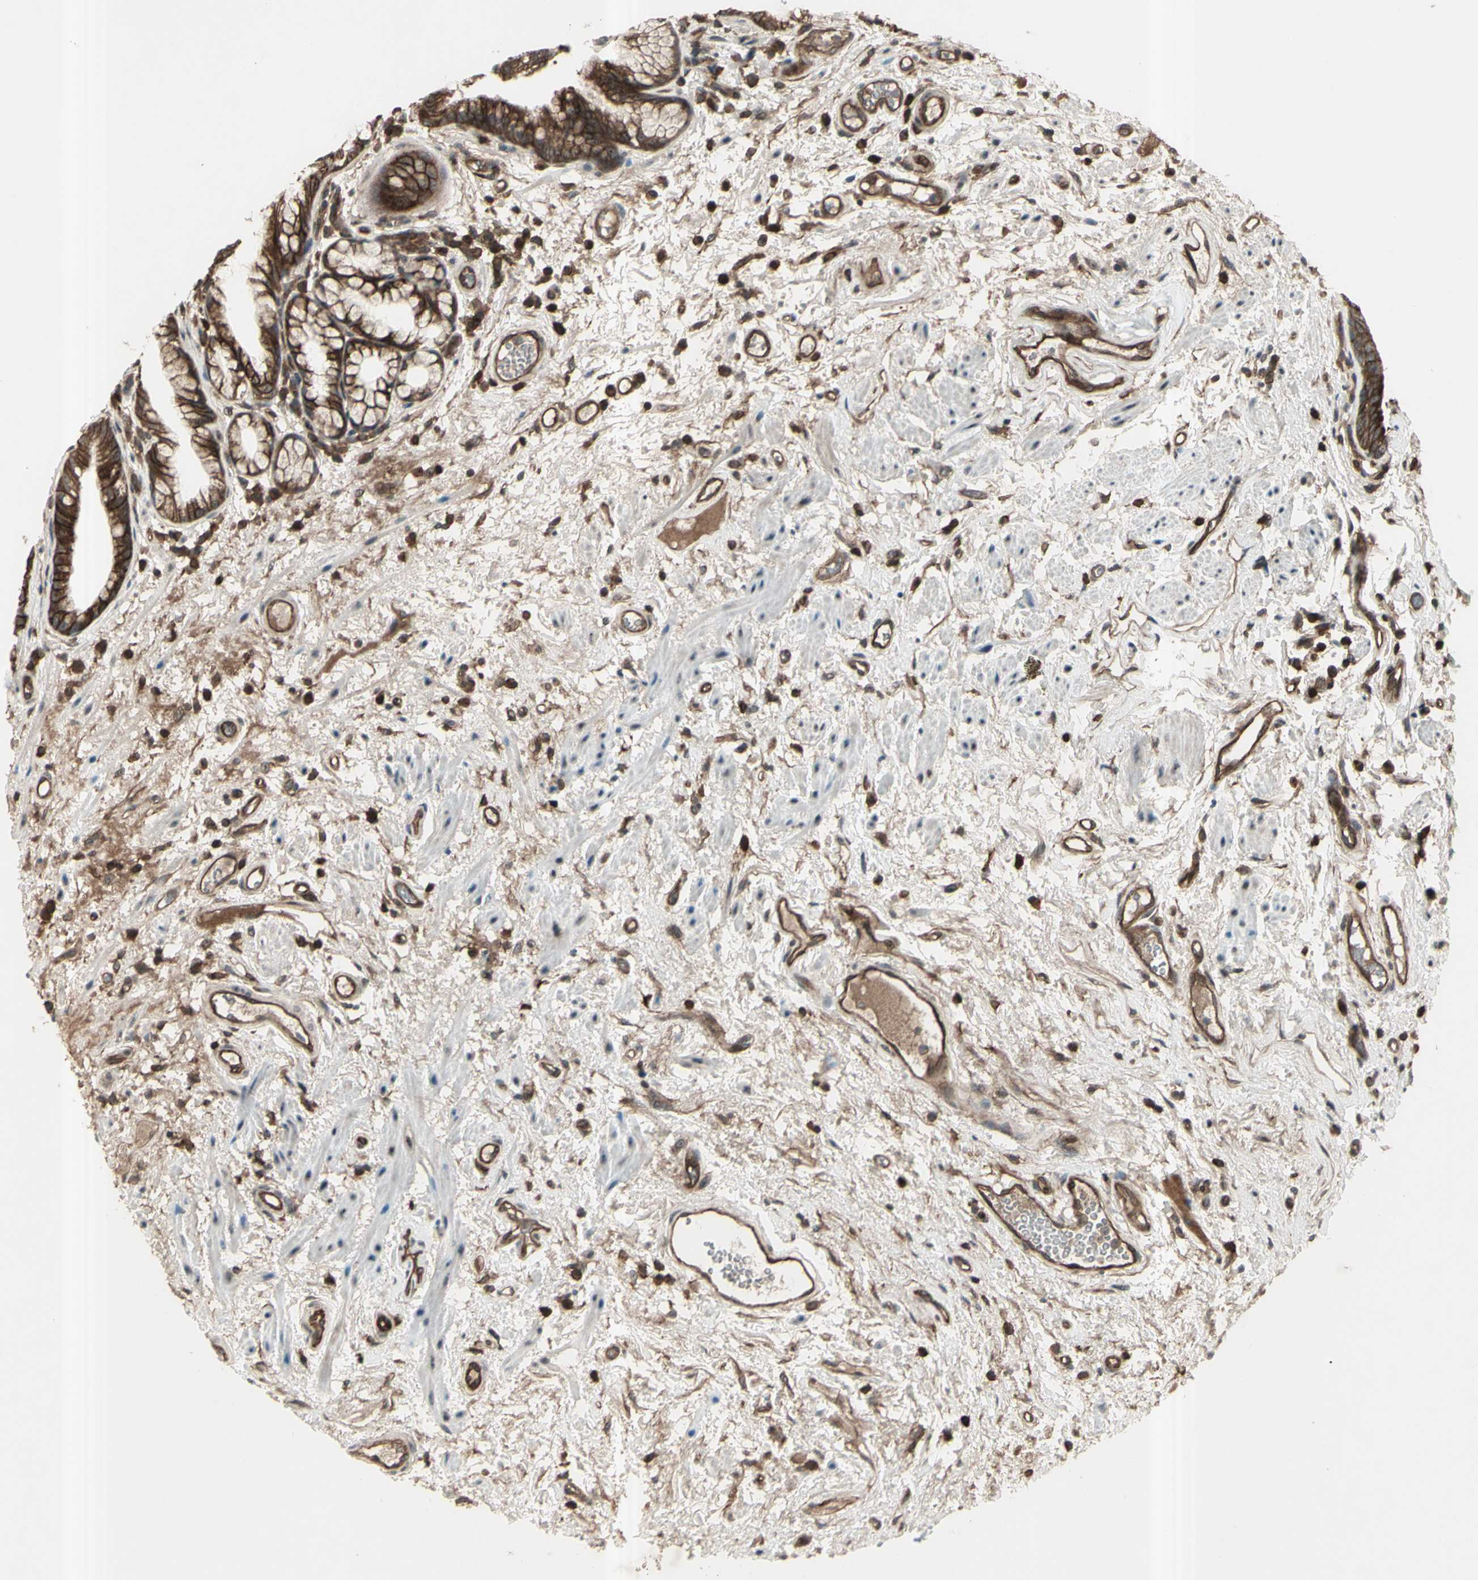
{"staining": {"intensity": "strong", "quantity": ">75%", "location": "cytoplasmic/membranous"}, "tissue": "stomach", "cell_type": "Glandular cells", "image_type": "normal", "snomed": [{"axis": "morphology", "description": "Normal tissue, NOS"}, {"axis": "topography", "description": "Stomach, upper"}], "caption": "Benign stomach displays strong cytoplasmic/membranous positivity in approximately >75% of glandular cells, visualized by immunohistochemistry.", "gene": "FXYD5", "patient": {"sex": "male", "age": 72}}